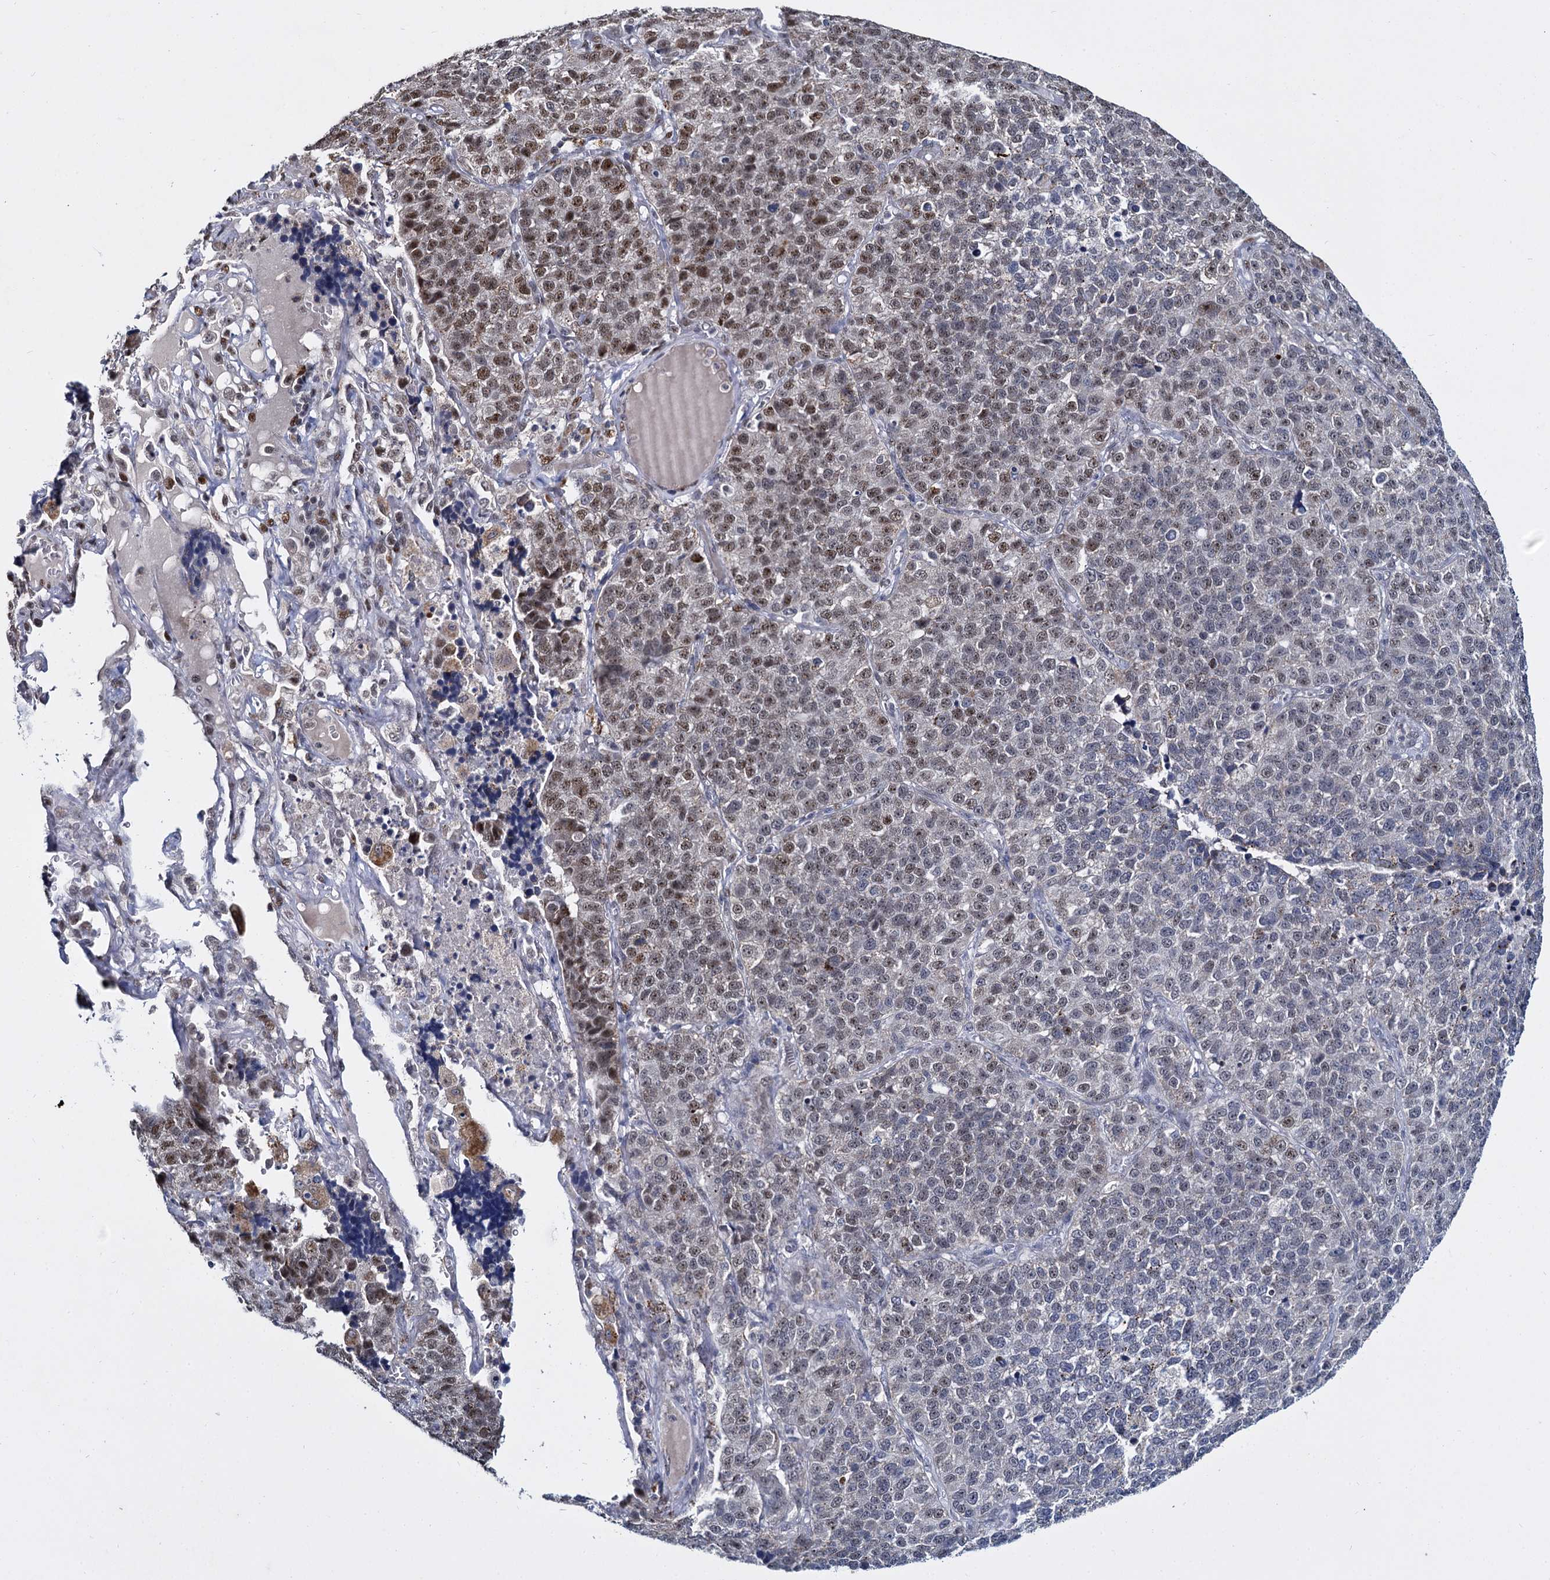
{"staining": {"intensity": "moderate", "quantity": "<25%", "location": "nuclear"}, "tissue": "lung cancer", "cell_type": "Tumor cells", "image_type": "cancer", "snomed": [{"axis": "morphology", "description": "Adenocarcinoma, NOS"}, {"axis": "topography", "description": "Lung"}], "caption": "This photomicrograph exhibits IHC staining of human lung cancer (adenocarcinoma), with low moderate nuclear positivity in approximately <25% of tumor cells.", "gene": "RPUSD4", "patient": {"sex": "male", "age": 49}}